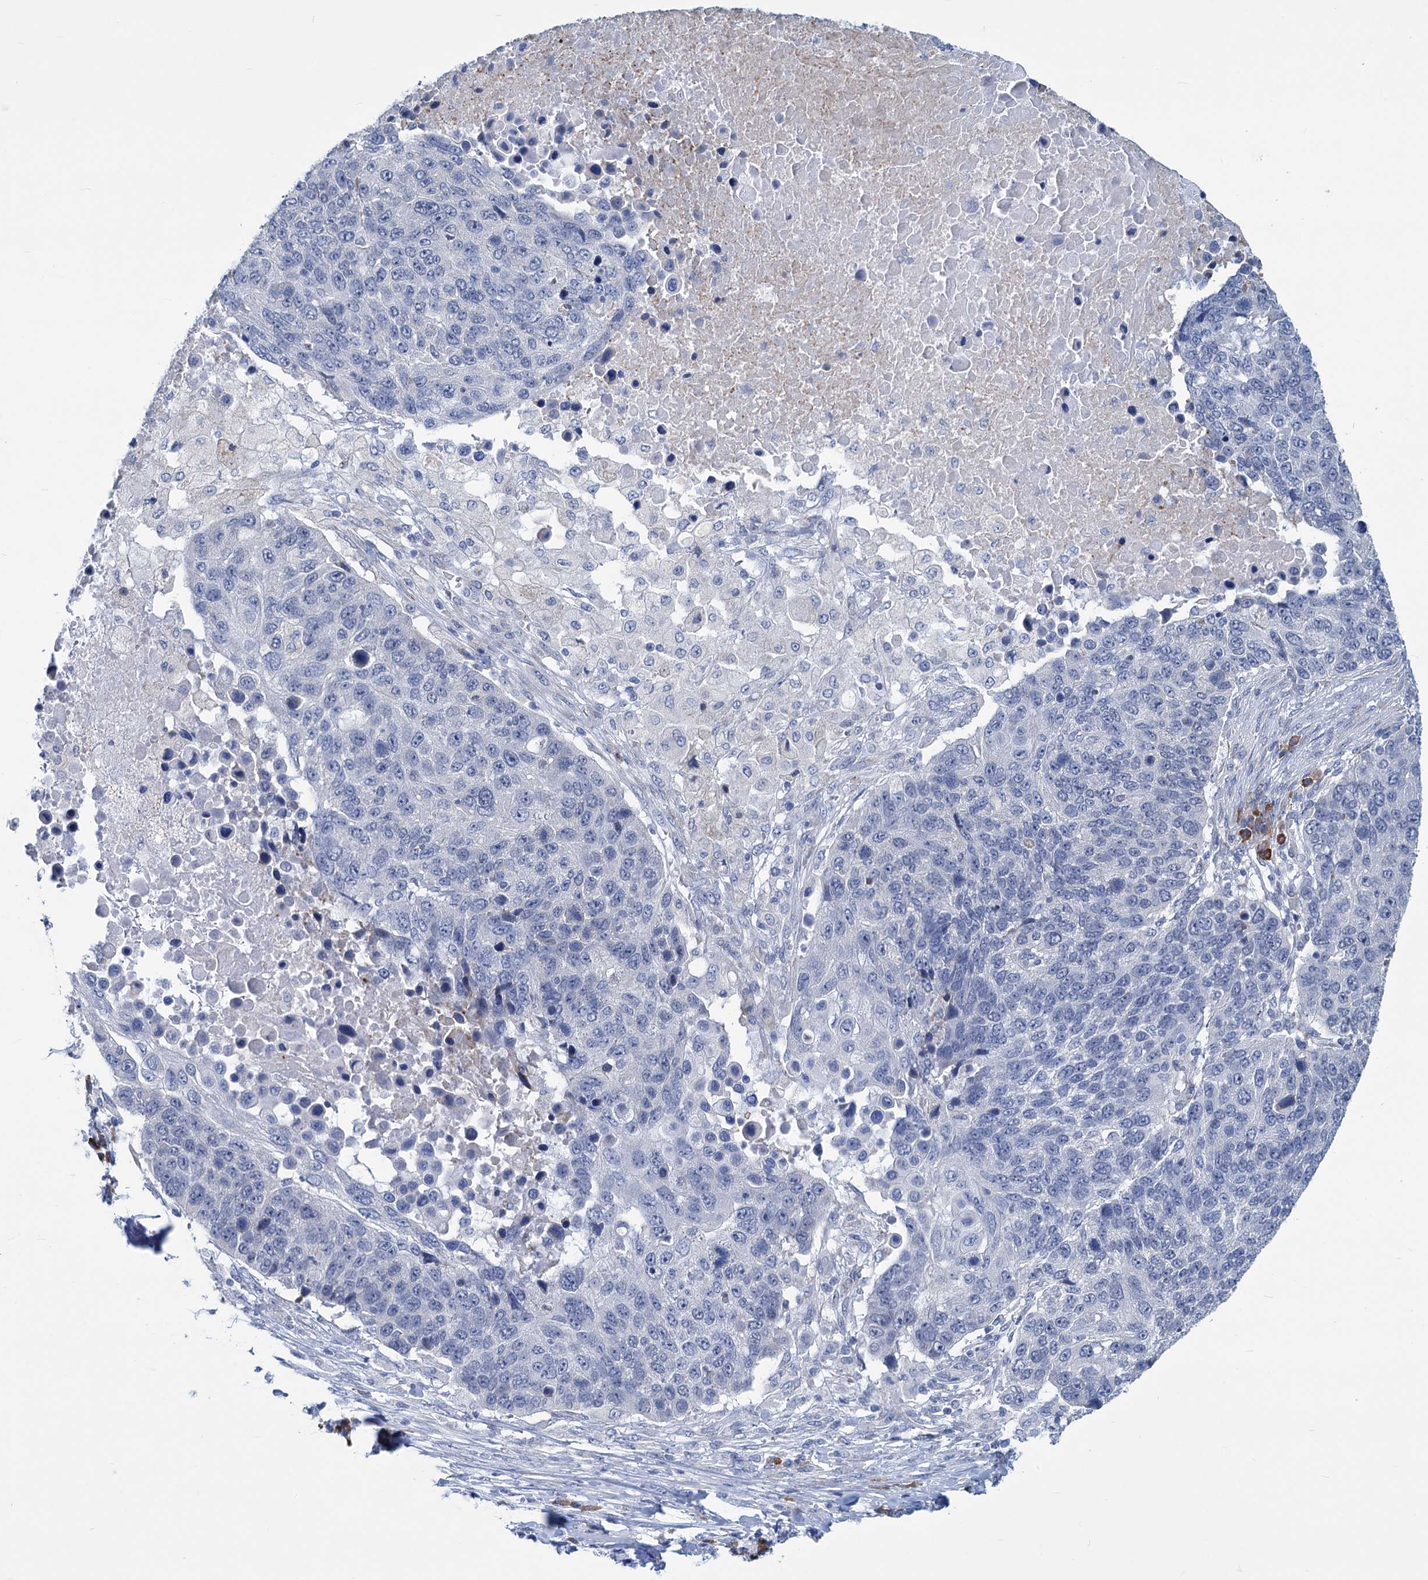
{"staining": {"intensity": "negative", "quantity": "none", "location": "none"}, "tissue": "lung cancer", "cell_type": "Tumor cells", "image_type": "cancer", "snomed": [{"axis": "morphology", "description": "Normal tissue, NOS"}, {"axis": "morphology", "description": "Squamous cell carcinoma, NOS"}, {"axis": "topography", "description": "Lymph node"}, {"axis": "topography", "description": "Lung"}], "caption": "Squamous cell carcinoma (lung) was stained to show a protein in brown. There is no significant positivity in tumor cells.", "gene": "NEU3", "patient": {"sex": "male", "age": 66}}